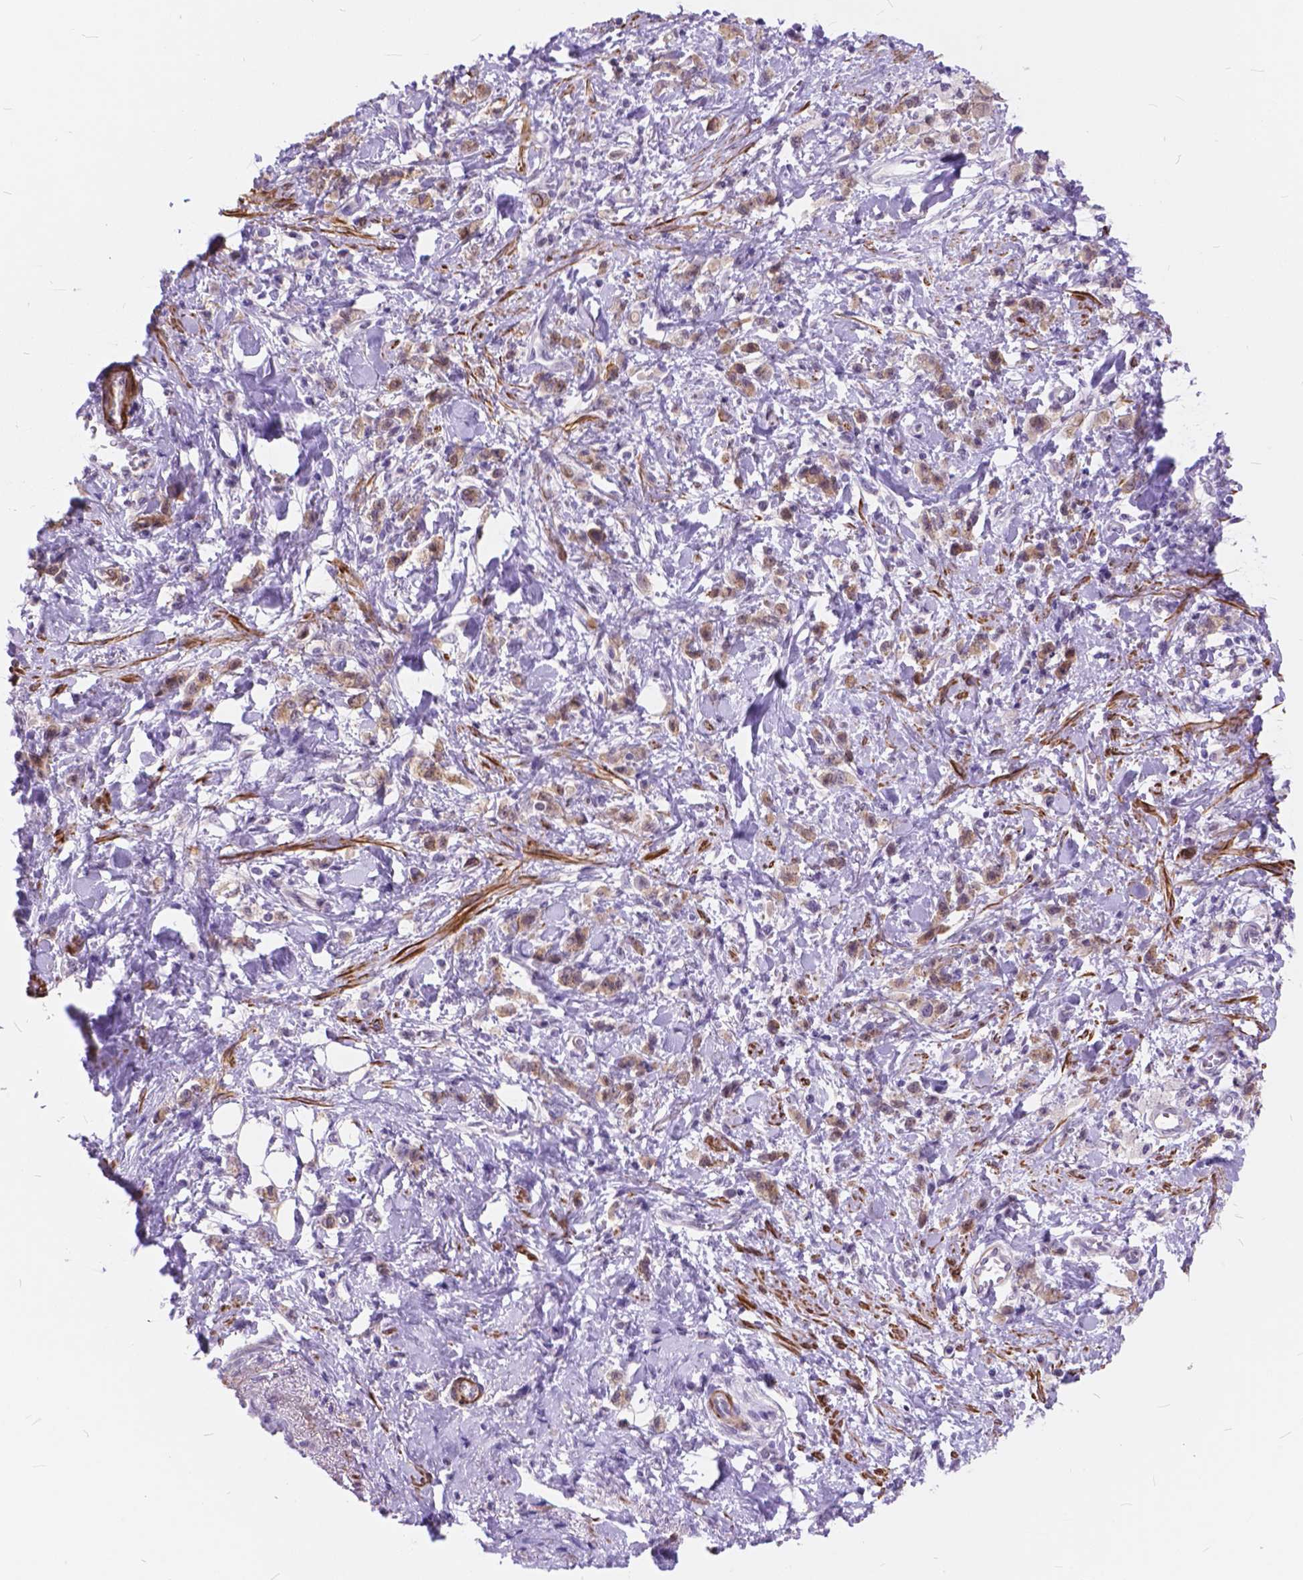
{"staining": {"intensity": "weak", "quantity": ">75%", "location": "cytoplasmic/membranous"}, "tissue": "stomach cancer", "cell_type": "Tumor cells", "image_type": "cancer", "snomed": [{"axis": "morphology", "description": "Adenocarcinoma, NOS"}, {"axis": "topography", "description": "Stomach"}], "caption": "Brown immunohistochemical staining in human stomach adenocarcinoma reveals weak cytoplasmic/membranous expression in about >75% of tumor cells. The staining was performed using DAB (3,3'-diaminobenzidine), with brown indicating positive protein expression. Nuclei are stained blue with hematoxylin.", "gene": "MAN2C1", "patient": {"sex": "male", "age": 77}}